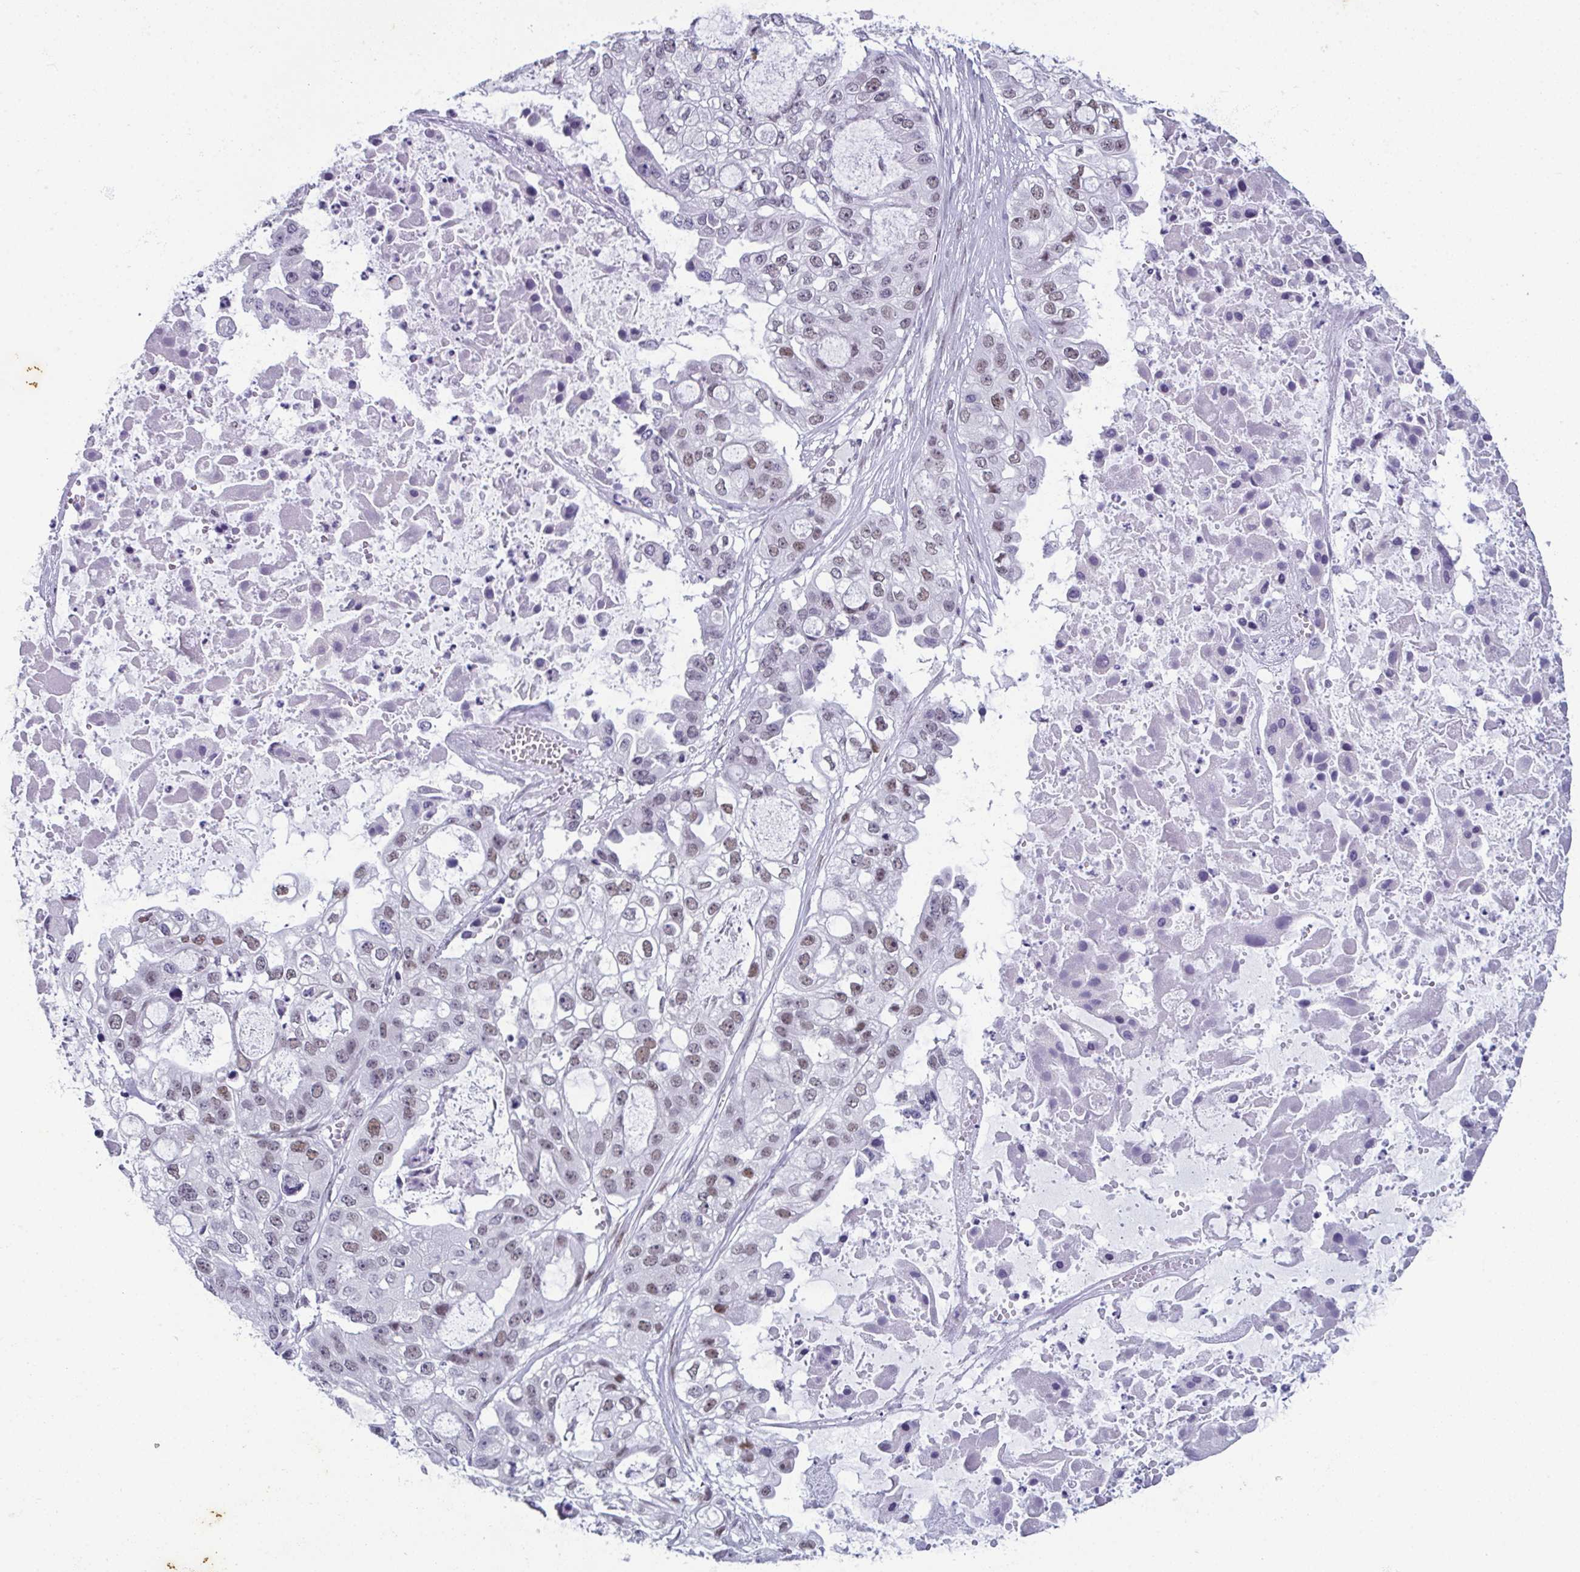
{"staining": {"intensity": "moderate", "quantity": "25%-75%", "location": "nuclear"}, "tissue": "ovarian cancer", "cell_type": "Tumor cells", "image_type": "cancer", "snomed": [{"axis": "morphology", "description": "Cystadenocarcinoma, serous, NOS"}, {"axis": "topography", "description": "Ovary"}], "caption": "This photomicrograph shows immunohistochemistry staining of ovarian cancer (serous cystadenocarcinoma), with medium moderate nuclear staining in approximately 25%-75% of tumor cells.", "gene": "RBM7", "patient": {"sex": "female", "age": 56}}